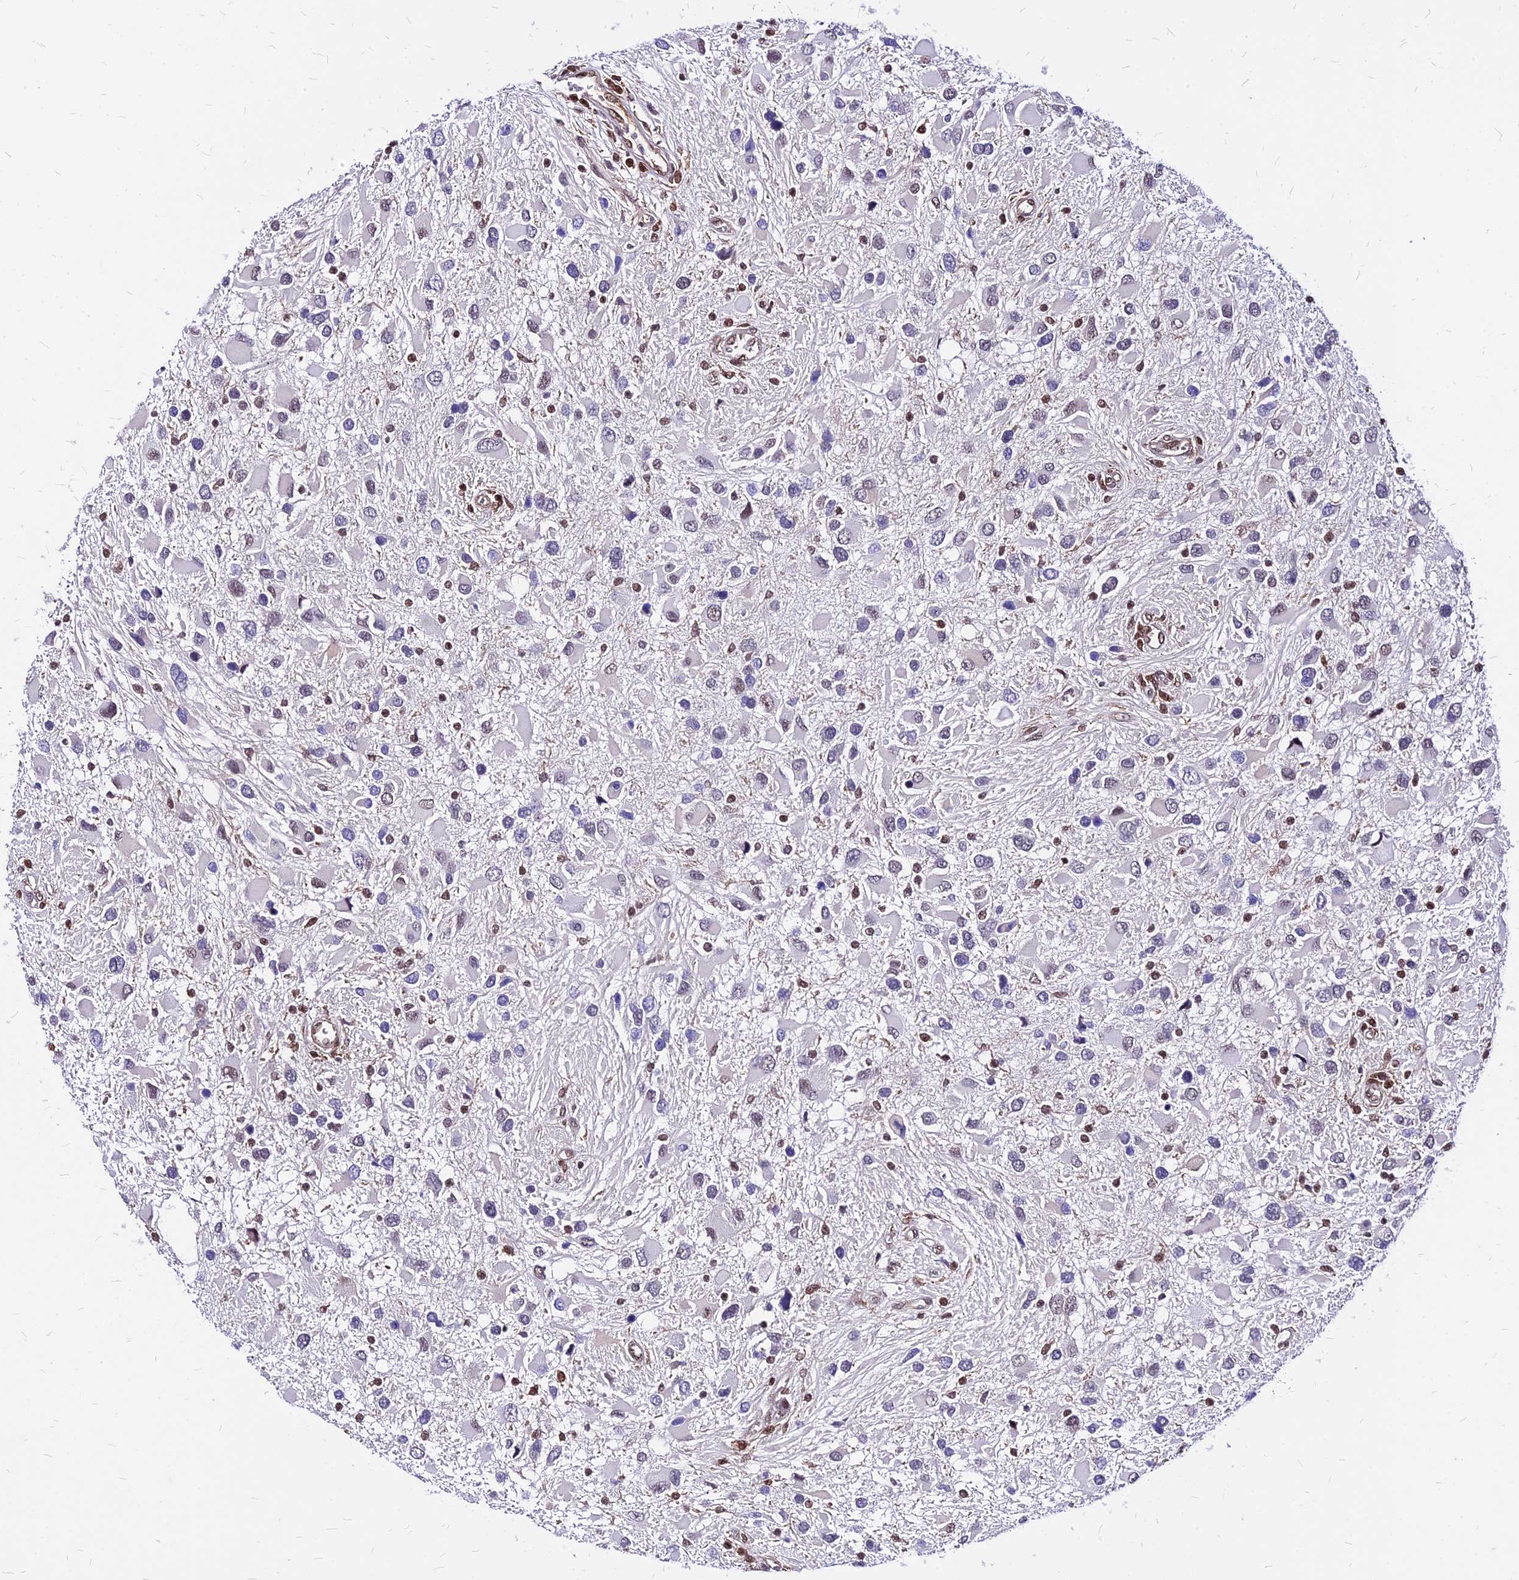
{"staining": {"intensity": "negative", "quantity": "none", "location": "none"}, "tissue": "glioma", "cell_type": "Tumor cells", "image_type": "cancer", "snomed": [{"axis": "morphology", "description": "Glioma, malignant, High grade"}, {"axis": "topography", "description": "Brain"}], "caption": "Tumor cells show no significant protein staining in malignant glioma (high-grade).", "gene": "PAXX", "patient": {"sex": "male", "age": 53}}